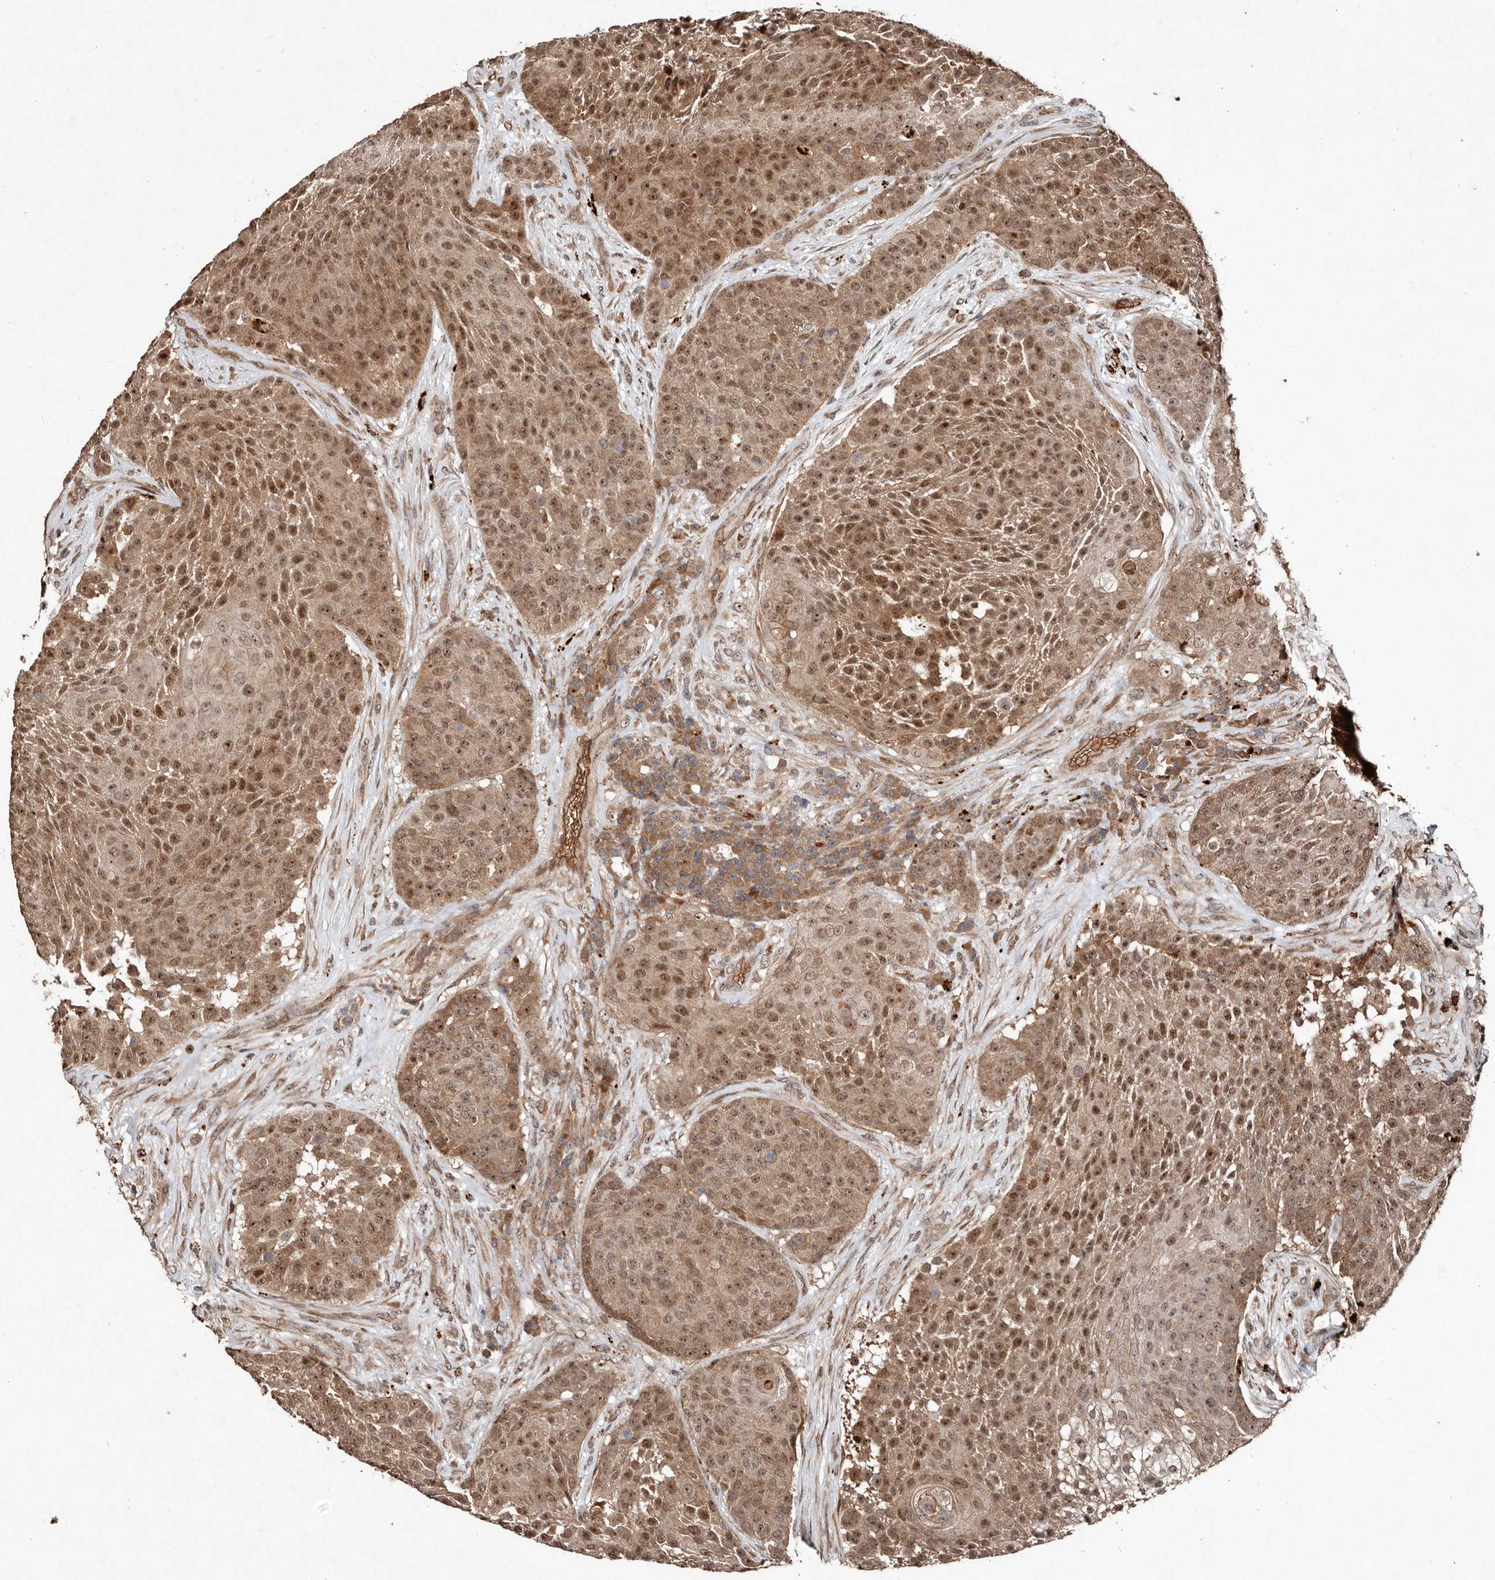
{"staining": {"intensity": "moderate", "quantity": ">75%", "location": "cytoplasmic/membranous,nuclear"}, "tissue": "urothelial cancer", "cell_type": "Tumor cells", "image_type": "cancer", "snomed": [{"axis": "morphology", "description": "Urothelial carcinoma, High grade"}, {"axis": "topography", "description": "Urinary bladder"}], "caption": "Human urothelial carcinoma (high-grade) stained with a brown dye exhibits moderate cytoplasmic/membranous and nuclear positive expression in approximately >75% of tumor cells.", "gene": "DIP2C", "patient": {"sex": "female", "age": 63}}